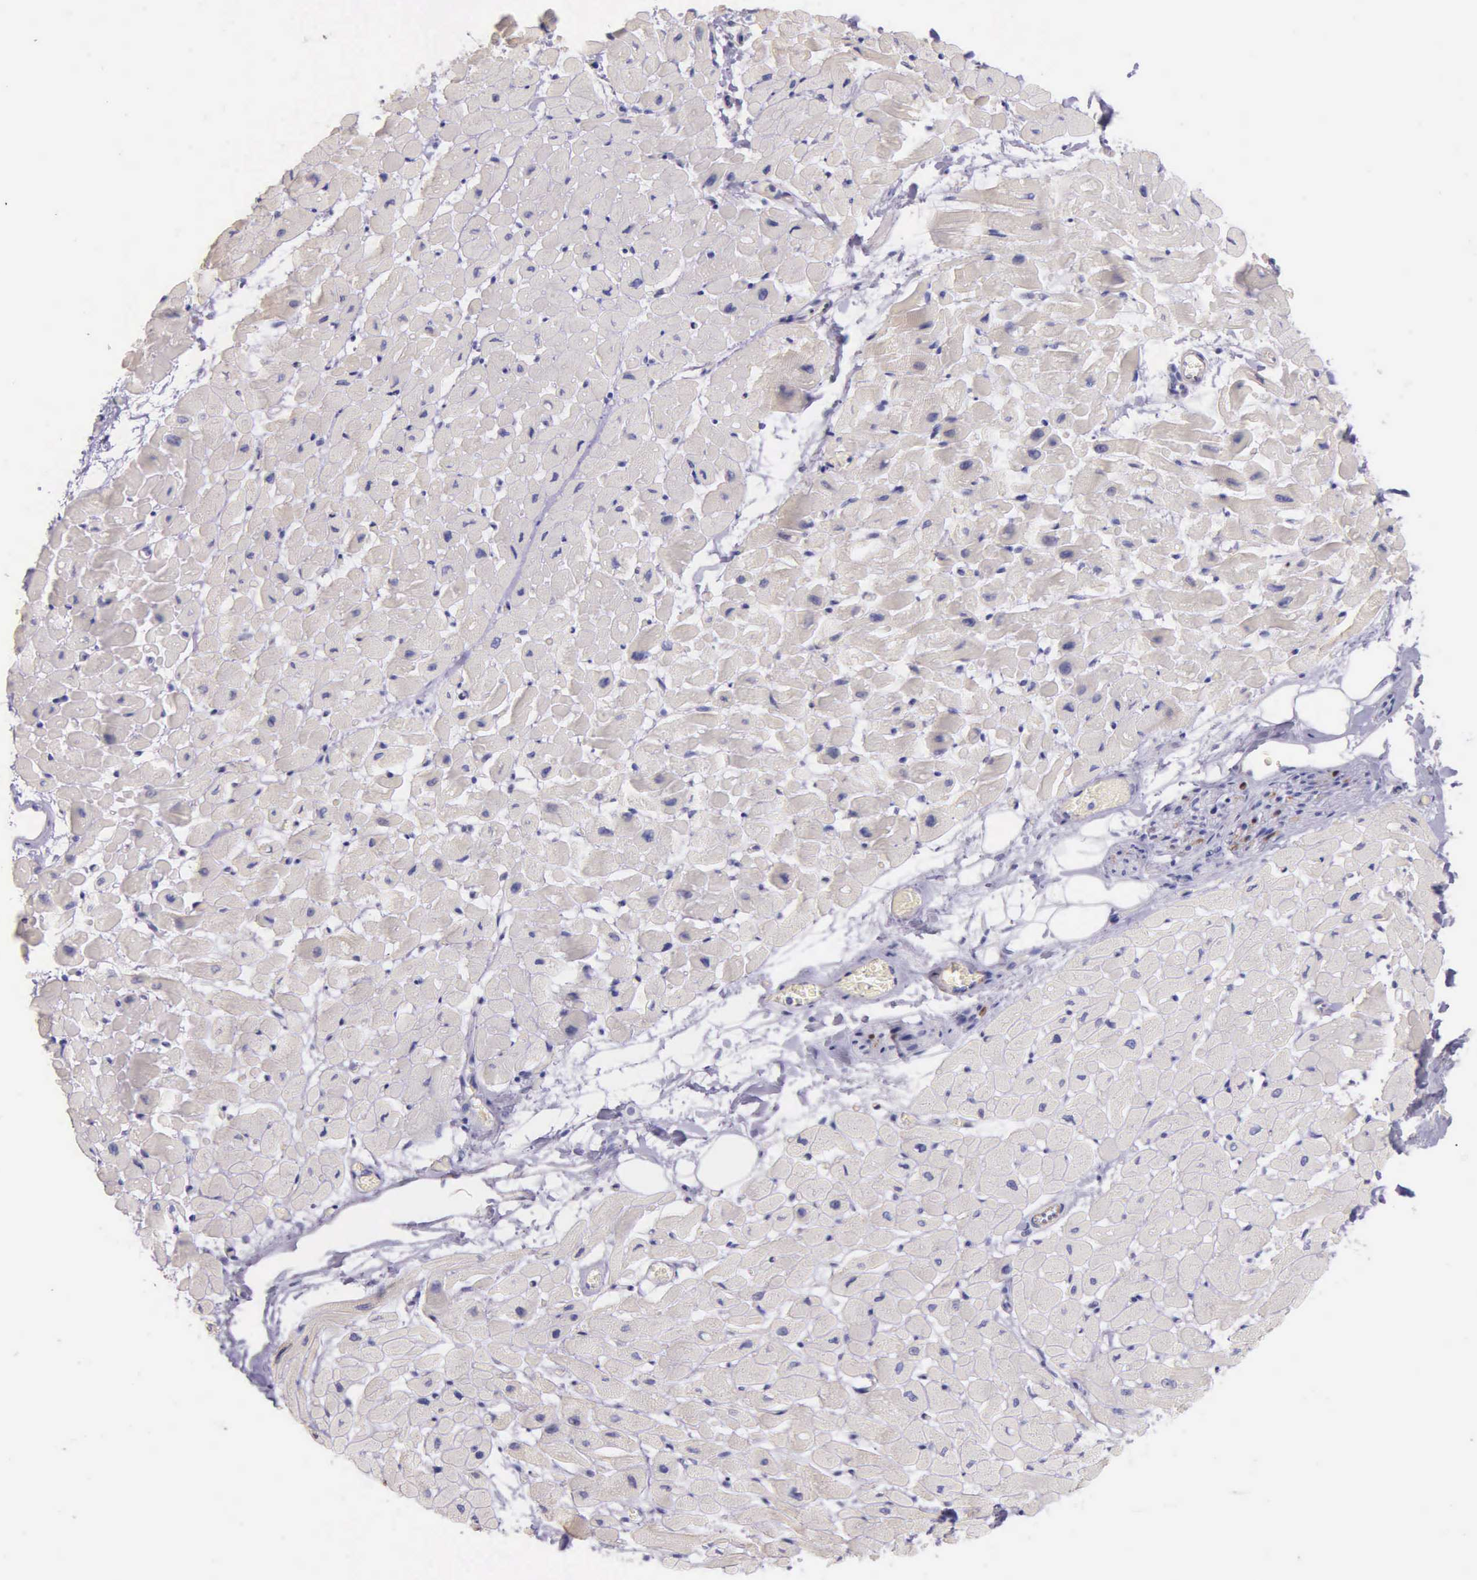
{"staining": {"intensity": "negative", "quantity": "none", "location": "none"}, "tissue": "heart muscle", "cell_type": "Cardiomyocytes", "image_type": "normal", "snomed": [{"axis": "morphology", "description": "Normal tissue, NOS"}, {"axis": "topography", "description": "Heart"}], "caption": "IHC image of benign heart muscle: heart muscle stained with DAB exhibits no significant protein positivity in cardiomyocytes.", "gene": "THSD7A", "patient": {"sex": "male", "age": 45}}